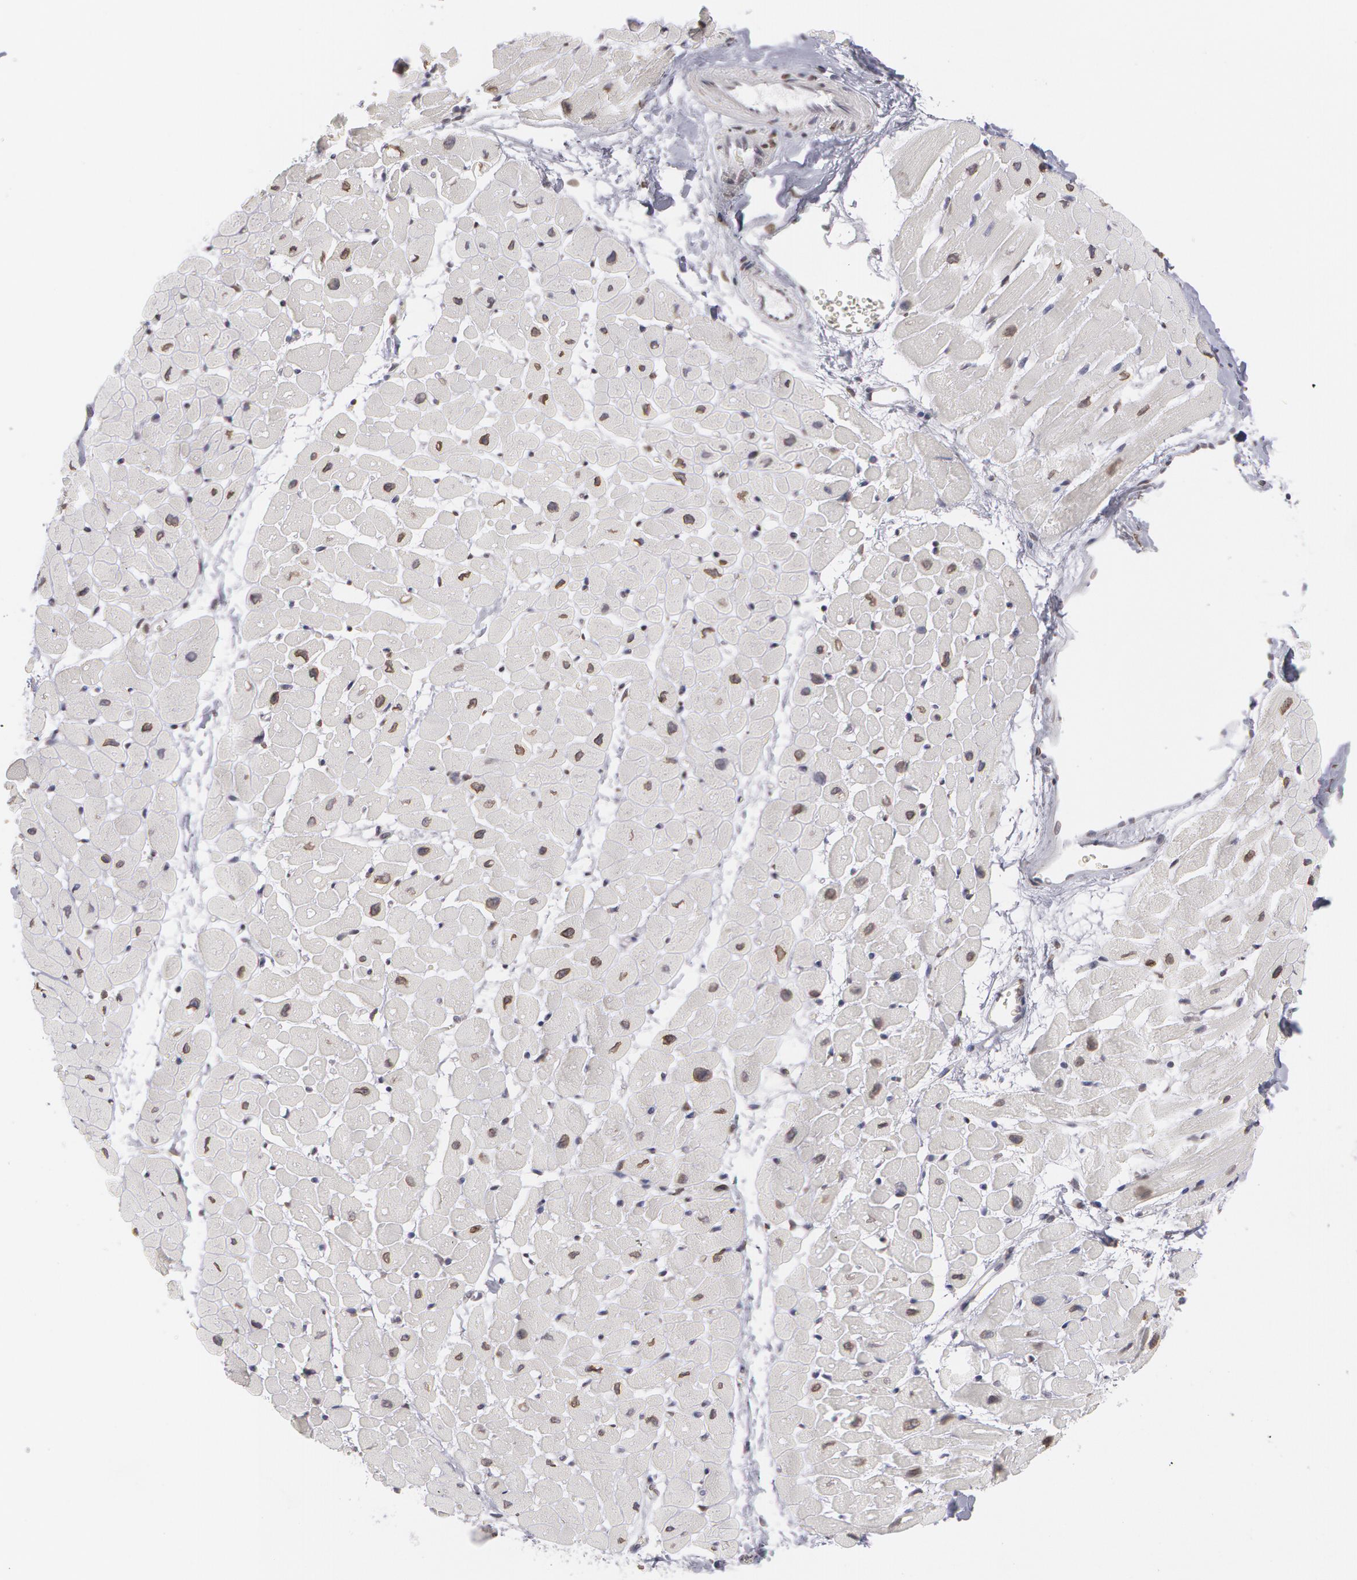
{"staining": {"intensity": "moderate", "quantity": "25%-75%", "location": "cytoplasmic/membranous,nuclear"}, "tissue": "heart muscle", "cell_type": "Cardiomyocytes", "image_type": "normal", "snomed": [{"axis": "morphology", "description": "Normal tissue, NOS"}, {"axis": "topography", "description": "Heart"}], "caption": "Human heart muscle stained for a protein (brown) exhibits moderate cytoplasmic/membranous,nuclear positive staining in about 25%-75% of cardiomyocytes.", "gene": "EMD", "patient": {"sex": "male", "age": 45}}